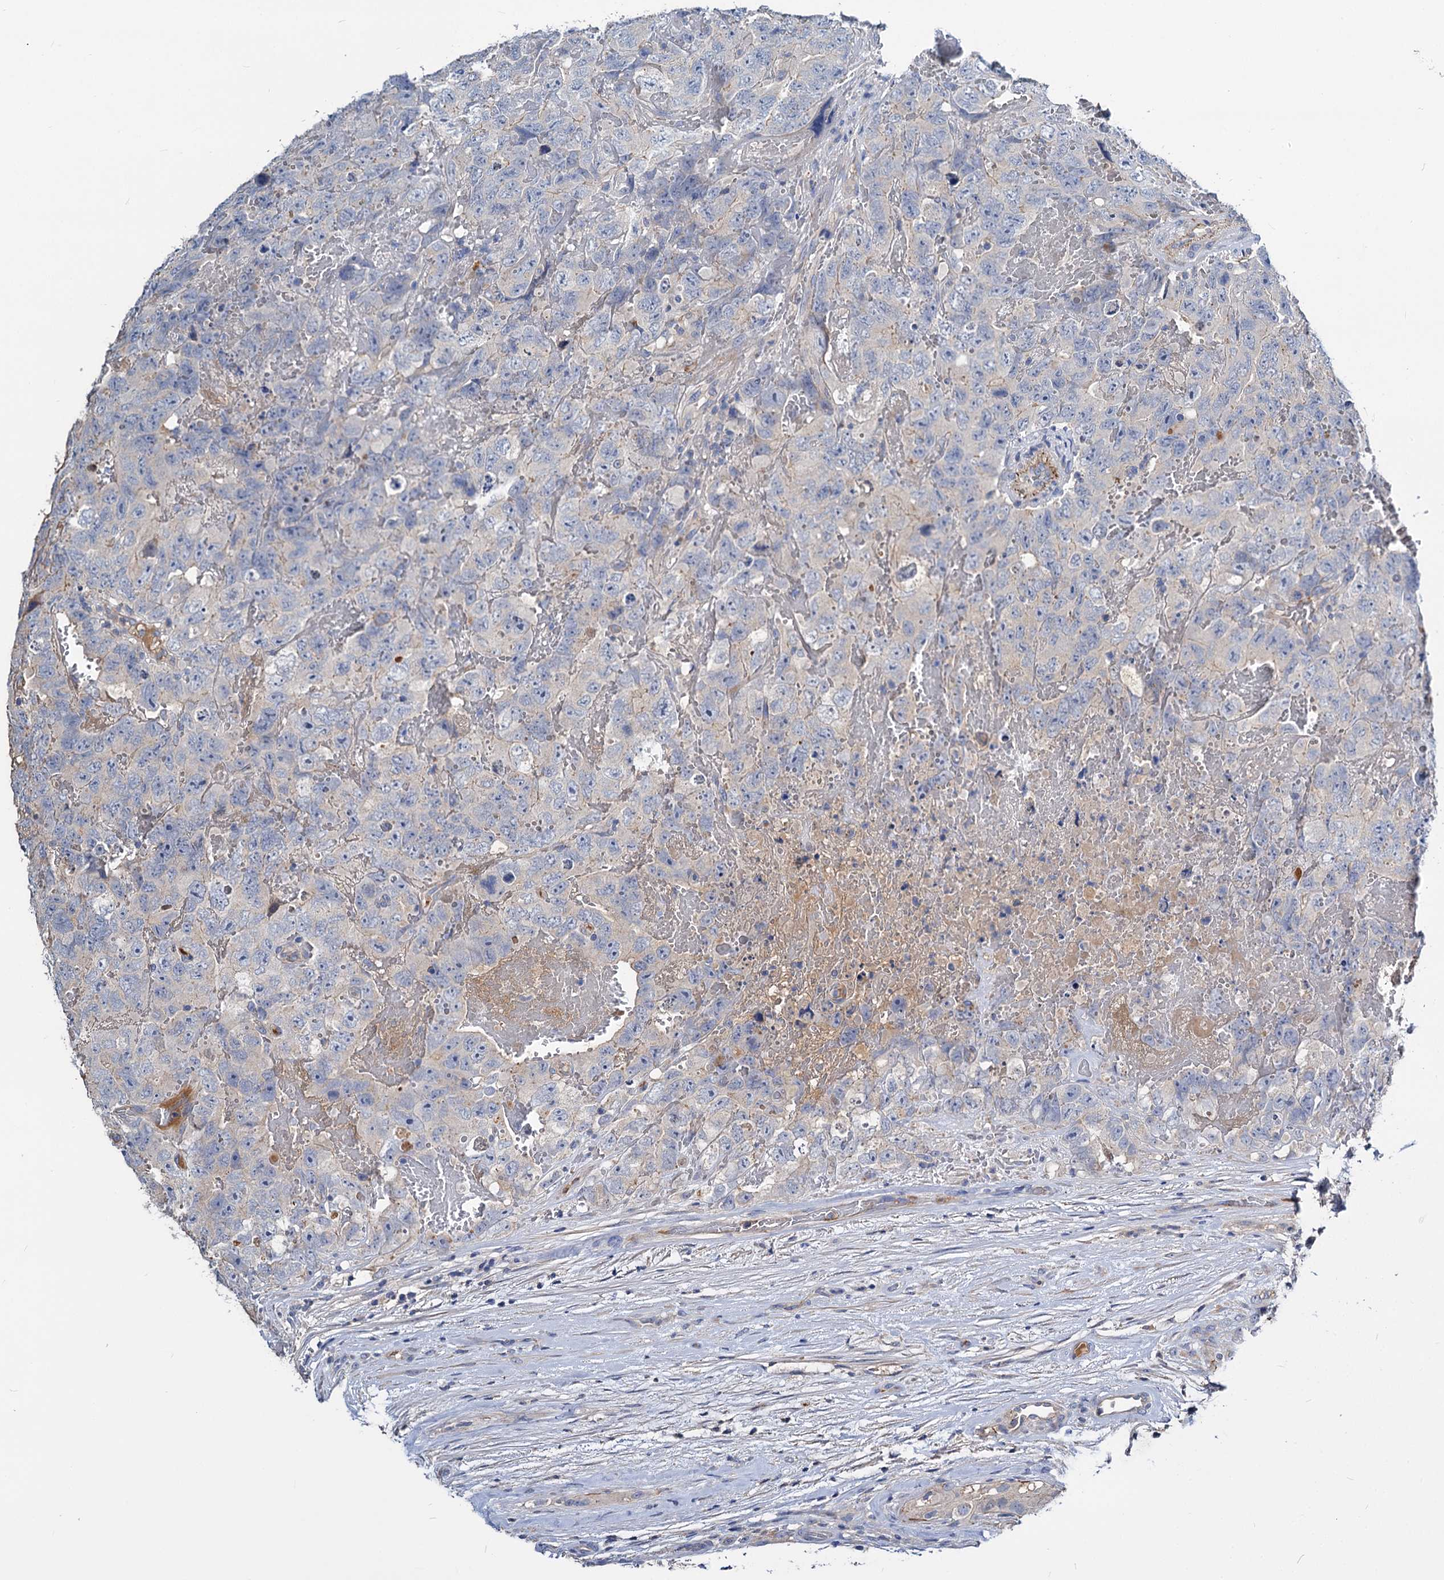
{"staining": {"intensity": "negative", "quantity": "none", "location": "none"}, "tissue": "testis cancer", "cell_type": "Tumor cells", "image_type": "cancer", "snomed": [{"axis": "morphology", "description": "Carcinoma, Embryonal, NOS"}, {"axis": "topography", "description": "Testis"}], "caption": "Tumor cells are negative for brown protein staining in testis embryonal carcinoma.", "gene": "ACY3", "patient": {"sex": "male", "age": 45}}